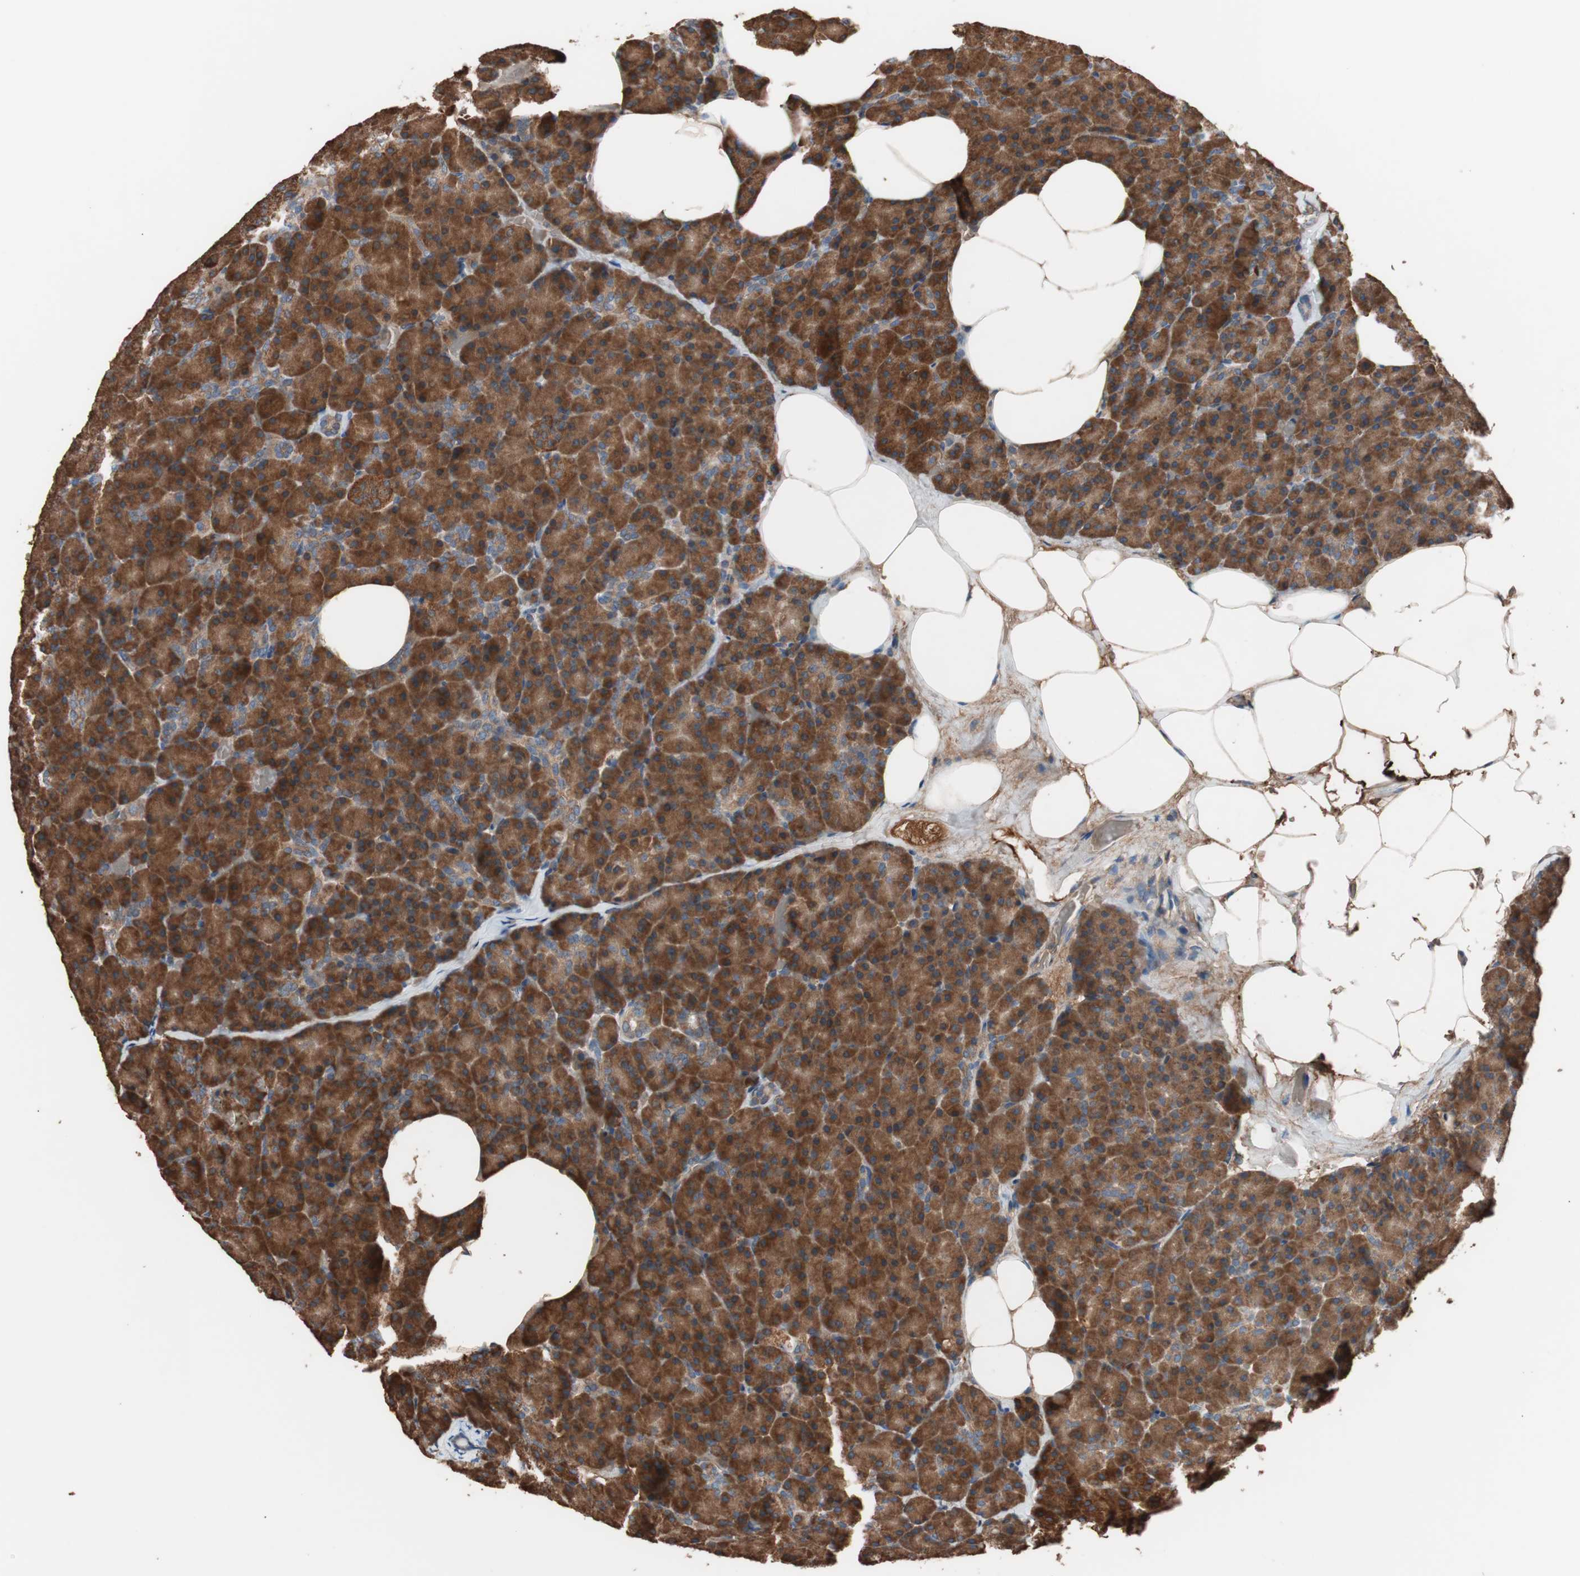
{"staining": {"intensity": "strong", "quantity": ">75%", "location": "cytoplasmic/membranous"}, "tissue": "pancreas", "cell_type": "Exocrine glandular cells", "image_type": "normal", "snomed": [{"axis": "morphology", "description": "Normal tissue, NOS"}, {"axis": "topography", "description": "Pancreas"}], "caption": "Protein staining of benign pancreas demonstrates strong cytoplasmic/membranous positivity in about >75% of exocrine glandular cells.", "gene": "GLYCTK", "patient": {"sex": "female", "age": 35}}